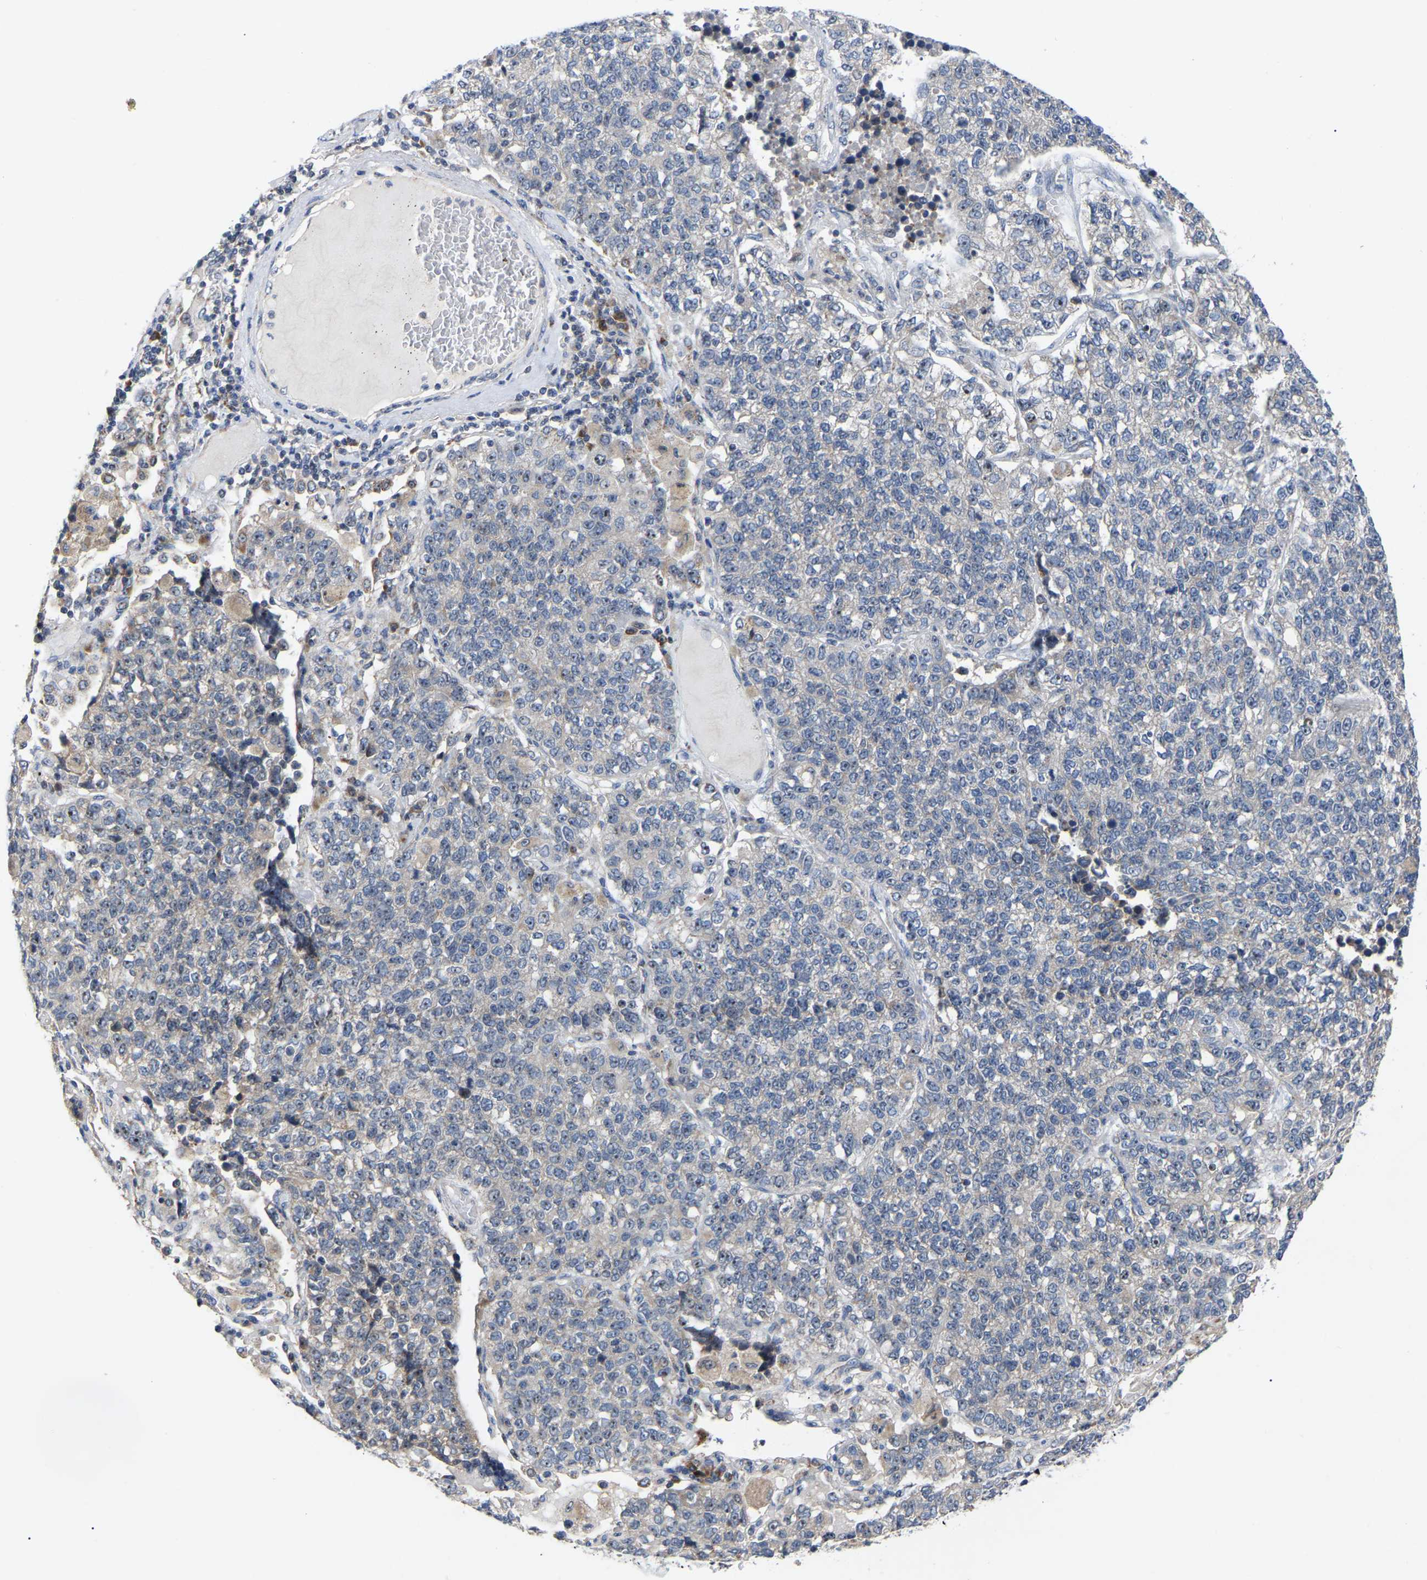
{"staining": {"intensity": "negative", "quantity": "none", "location": "none"}, "tissue": "lung cancer", "cell_type": "Tumor cells", "image_type": "cancer", "snomed": [{"axis": "morphology", "description": "Adenocarcinoma, NOS"}, {"axis": "topography", "description": "Lung"}], "caption": "DAB immunohistochemical staining of human lung cancer displays no significant positivity in tumor cells.", "gene": "NOP53", "patient": {"sex": "male", "age": 49}}